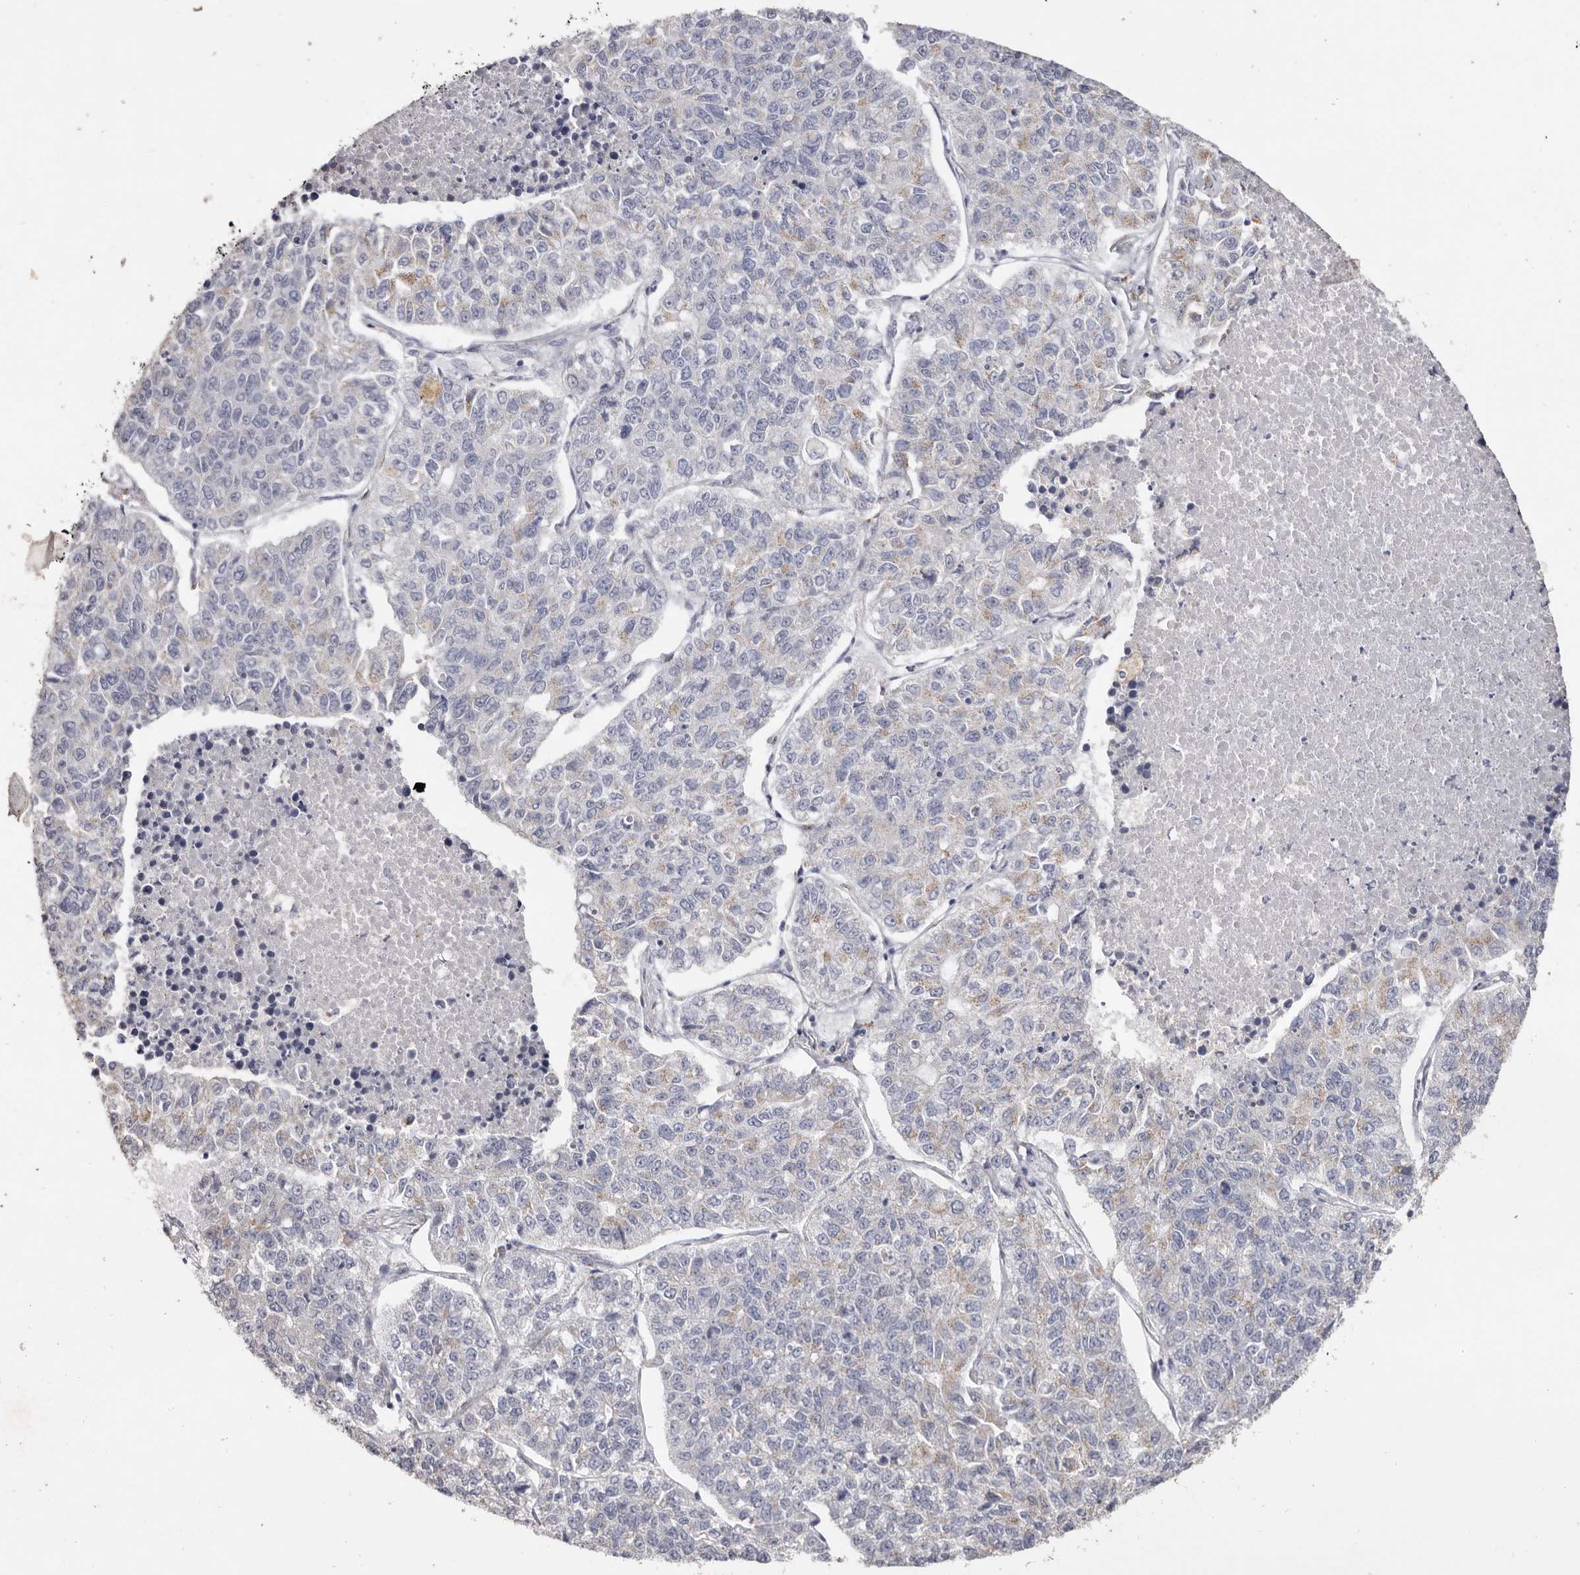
{"staining": {"intensity": "negative", "quantity": "none", "location": "none"}, "tissue": "lung cancer", "cell_type": "Tumor cells", "image_type": "cancer", "snomed": [{"axis": "morphology", "description": "Adenocarcinoma, NOS"}, {"axis": "topography", "description": "Lung"}], "caption": "Protein analysis of lung adenocarcinoma demonstrates no significant positivity in tumor cells.", "gene": "LGALS7B", "patient": {"sex": "male", "age": 49}}